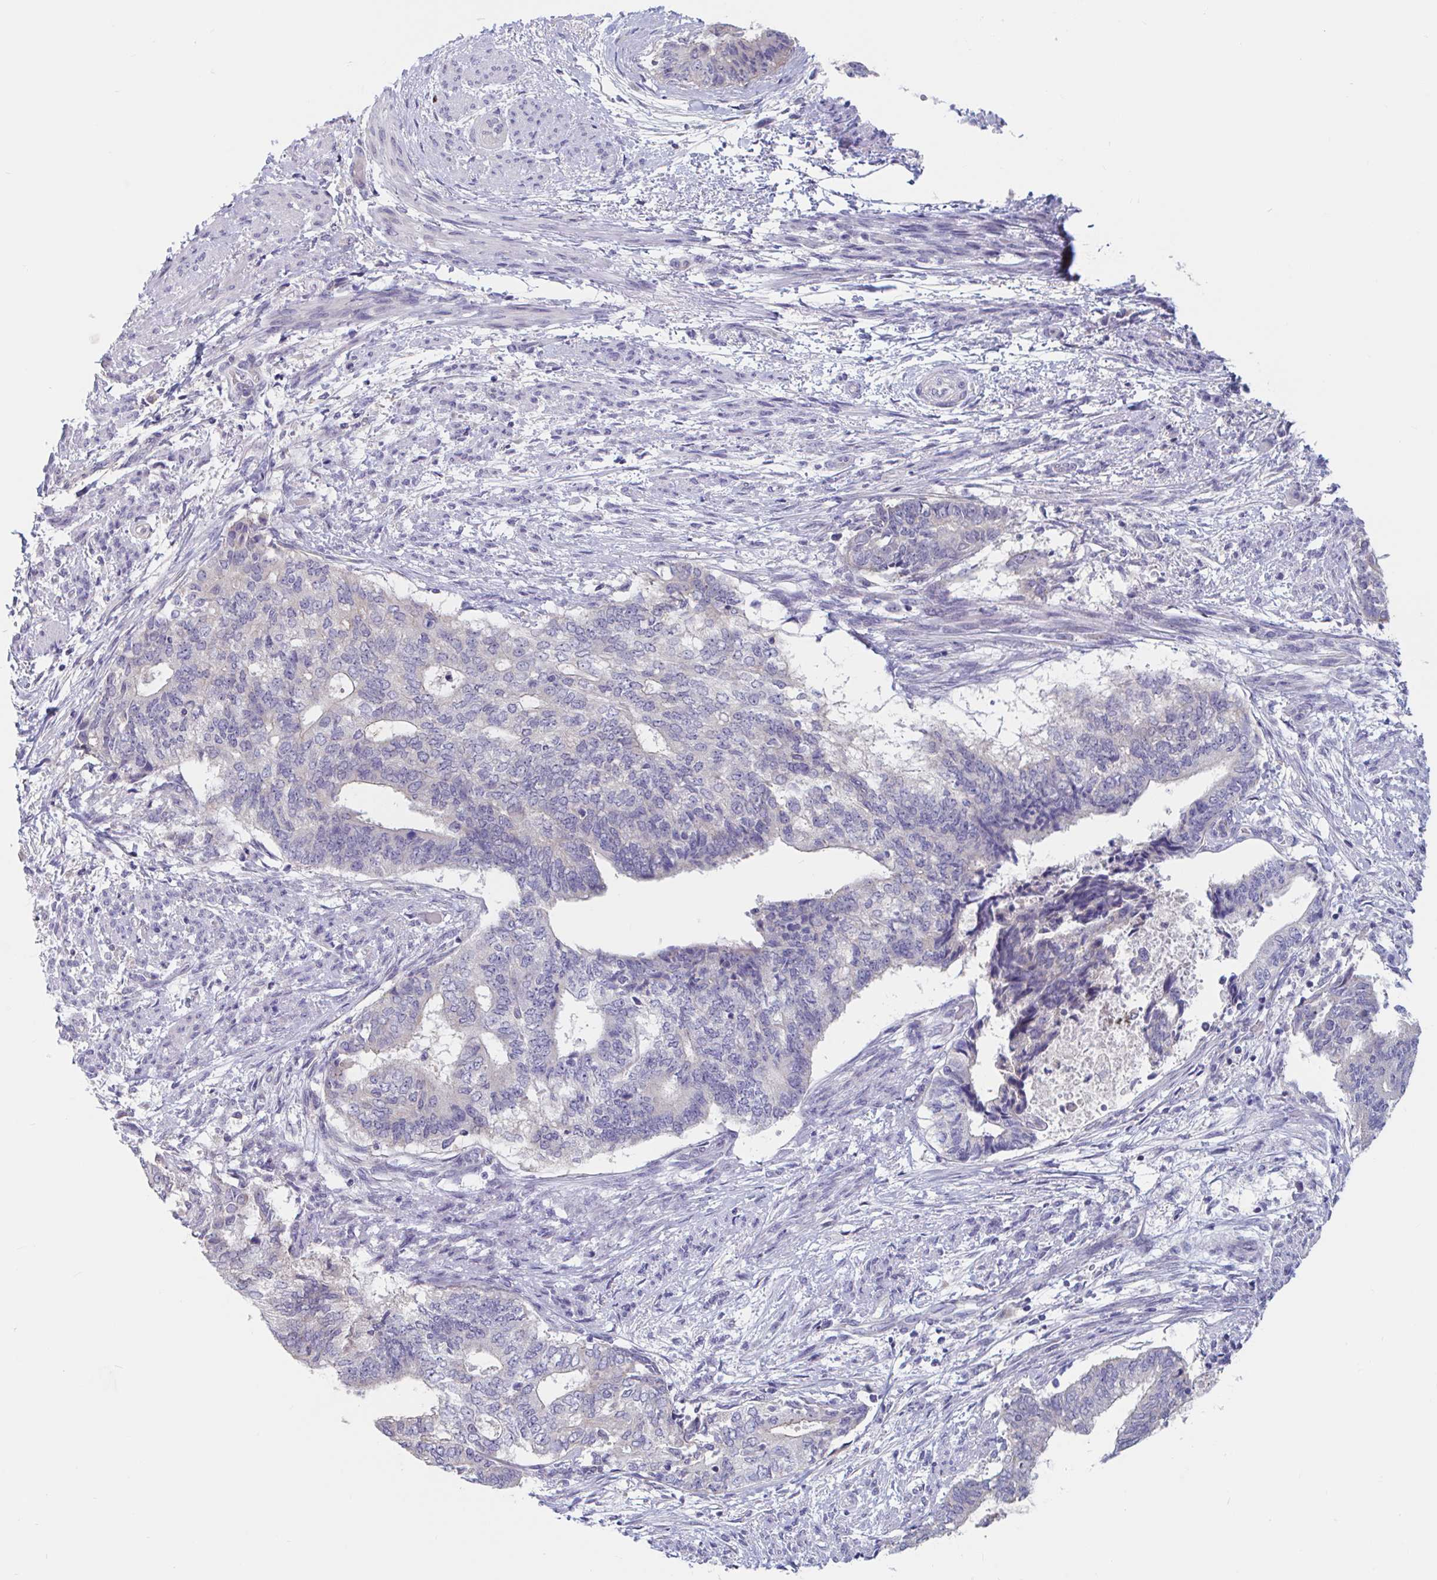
{"staining": {"intensity": "negative", "quantity": "none", "location": "none"}, "tissue": "endometrial cancer", "cell_type": "Tumor cells", "image_type": "cancer", "snomed": [{"axis": "morphology", "description": "Adenocarcinoma, NOS"}, {"axis": "topography", "description": "Endometrium"}], "caption": "This is an immunohistochemistry micrograph of human endometrial adenocarcinoma. There is no positivity in tumor cells.", "gene": "UNKL", "patient": {"sex": "female", "age": 65}}